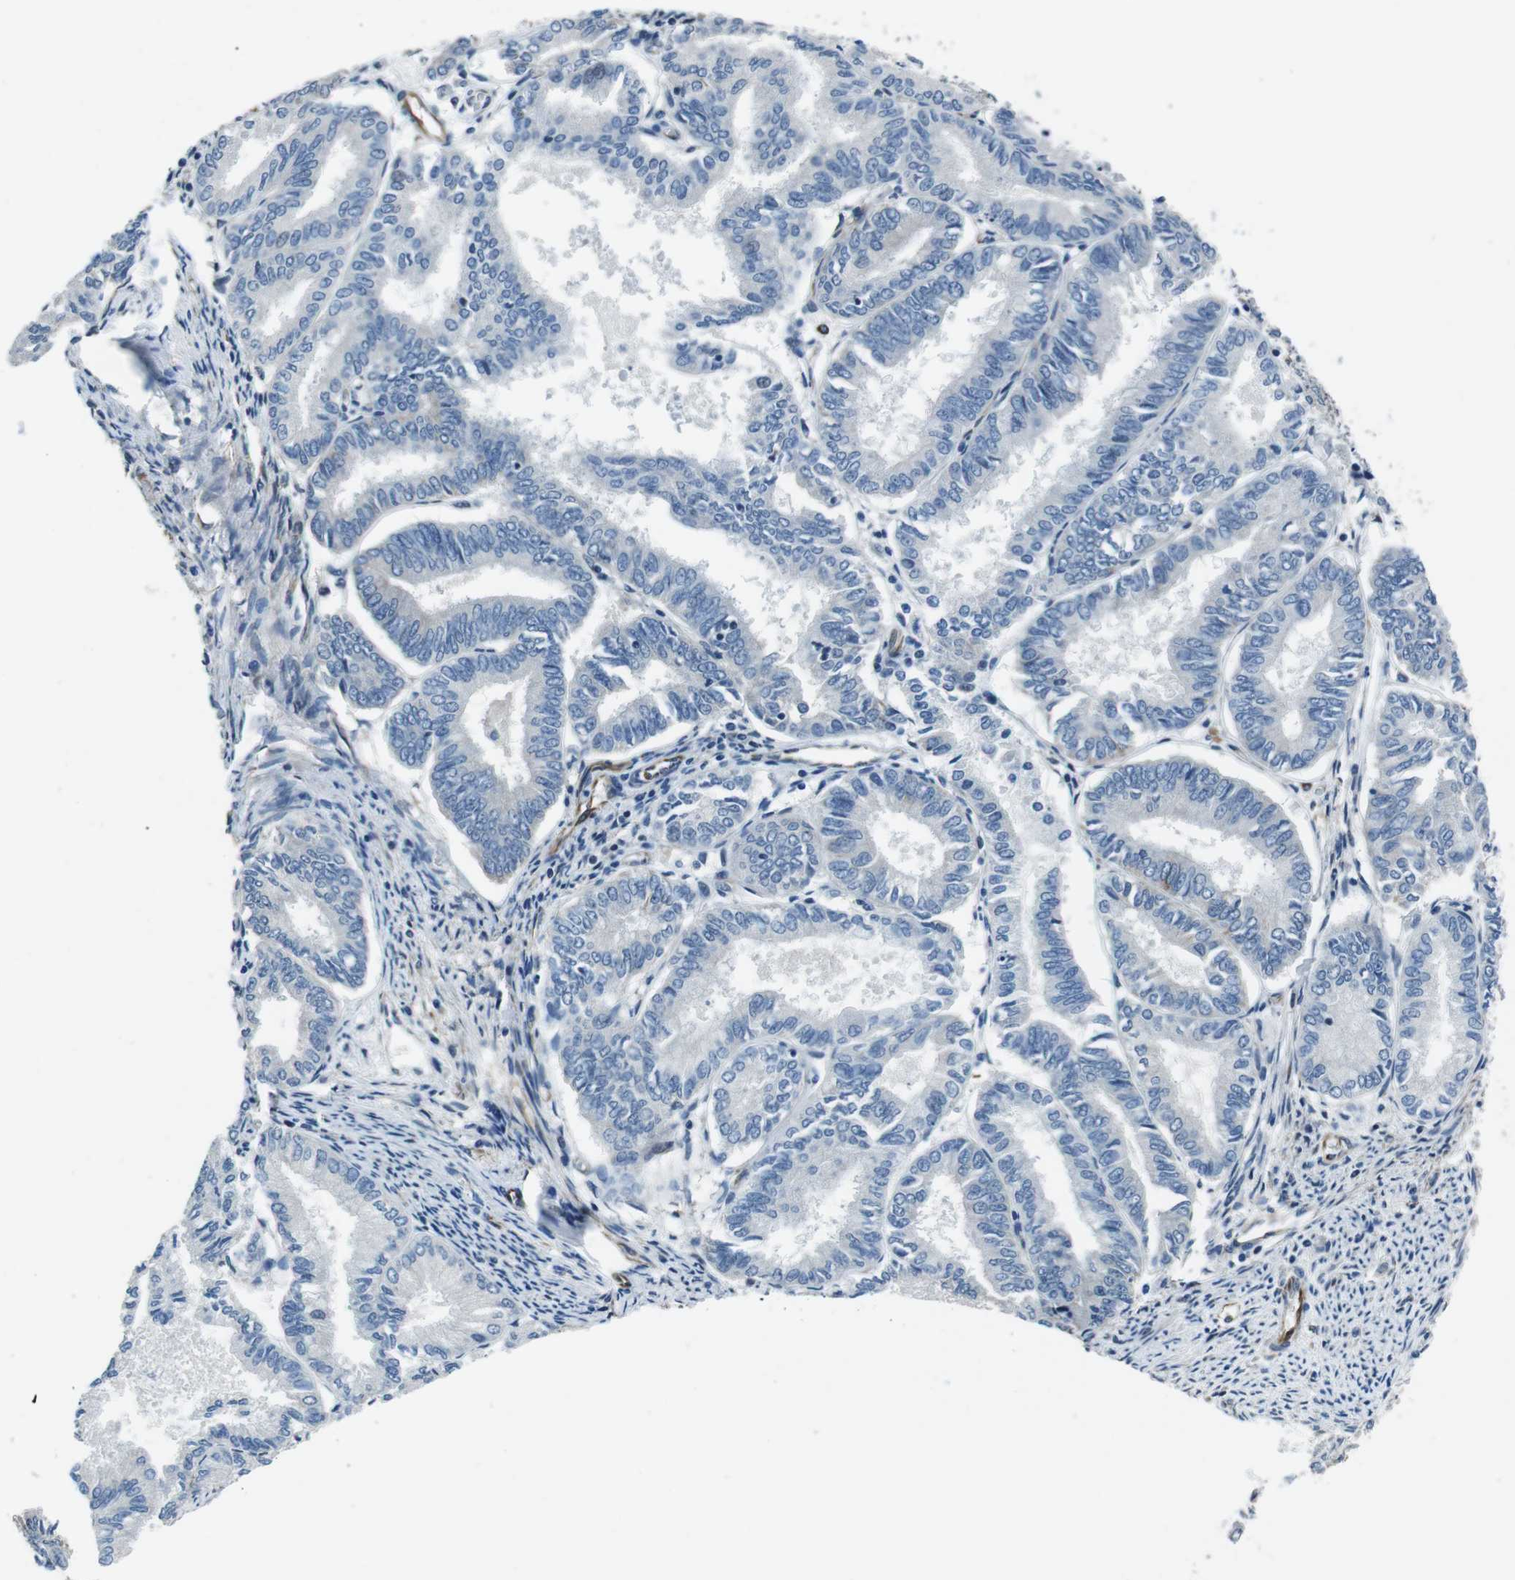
{"staining": {"intensity": "negative", "quantity": "none", "location": "none"}, "tissue": "endometrial cancer", "cell_type": "Tumor cells", "image_type": "cancer", "snomed": [{"axis": "morphology", "description": "Adenocarcinoma, NOS"}, {"axis": "topography", "description": "Endometrium"}], "caption": "Tumor cells are negative for brown protein staining in endometrial adenocarcinoma.", "gene": "LRRC49", "patient": {"sex": "female", "age": 86}}